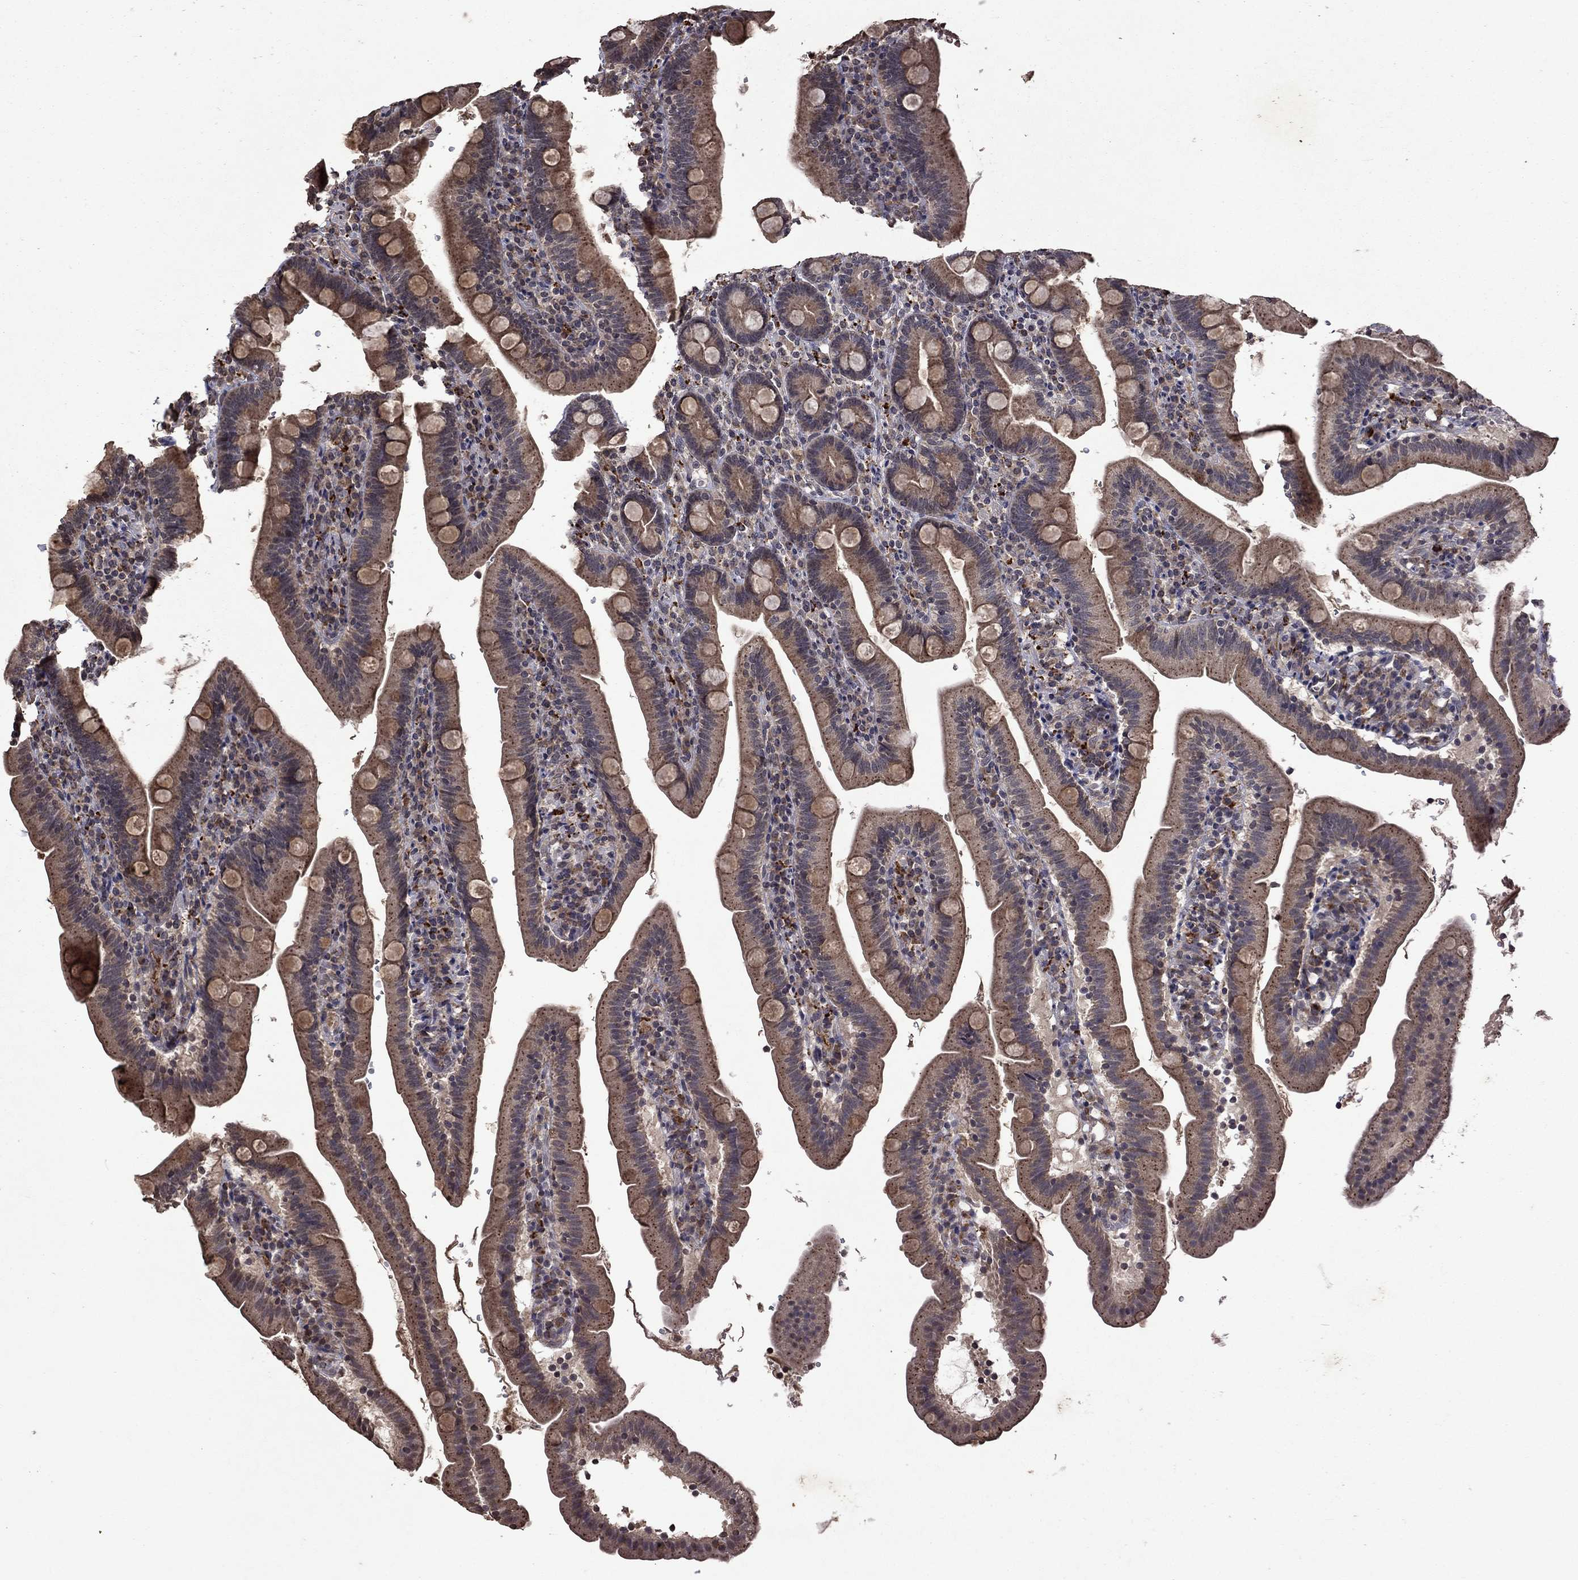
{"staining": {"intensity": "moderate", "quantity": "<25%", "location": "cytoplasmic/membranous"}, "tissue": "duodenum", "cell_type": "Glandular cells", "image_type": "normal", "snomed": [{"axis": "morphology", "description": "Normal tissue, NOS"}, {"axis": "topography", "description": "Duodenum"}], "caption": "The immunohistochemical stain highlights moderate cytoplasmic/membranous staining in glandular cells of benign duodenum.", "gene": "NLGN1", "patient": {"sex": "female", "age": 67}}